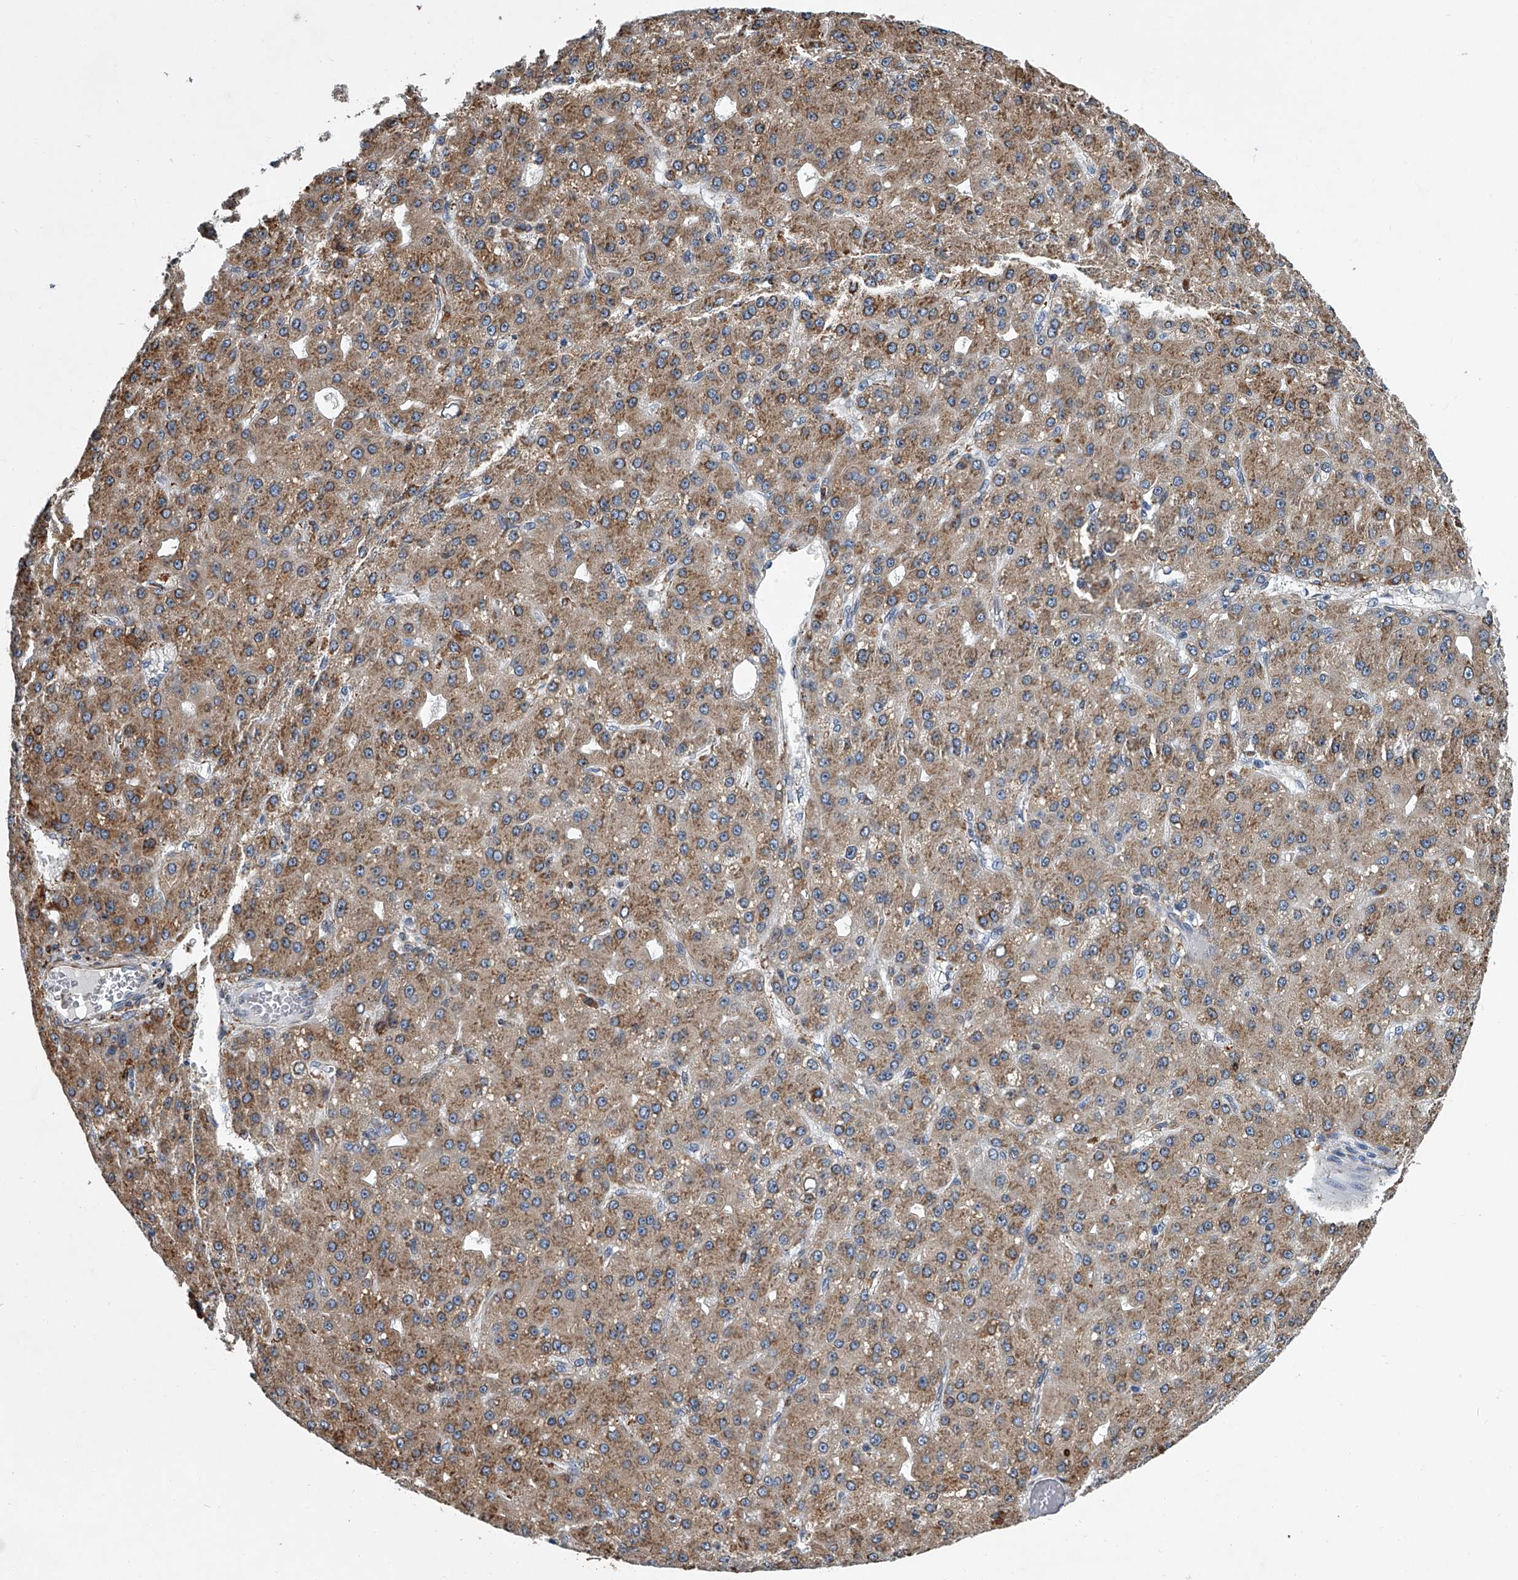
{"staining": {"intensity": "moderate", "quantity": ">75%", "location": "cytoplasmic/membranous"}, "tissue": "liver cancer", "cell_type": "Tumor cells", "image_type": "cancer", "snomed": [{"axis": "morphology", "description": "Carcinoma, Hepatocellular, NOS"}, {"axis": "topography", "description": "Liver"}], "caption": "Human liver cancer (hepatocellular carcinoma) stained with a brown dye exhibits moderate cytoplasmic/membranous positive expression in approximately >75% of tumor cells.", "gene": "TMEM63C", "patient": {"sex": "male", "age": 67}}